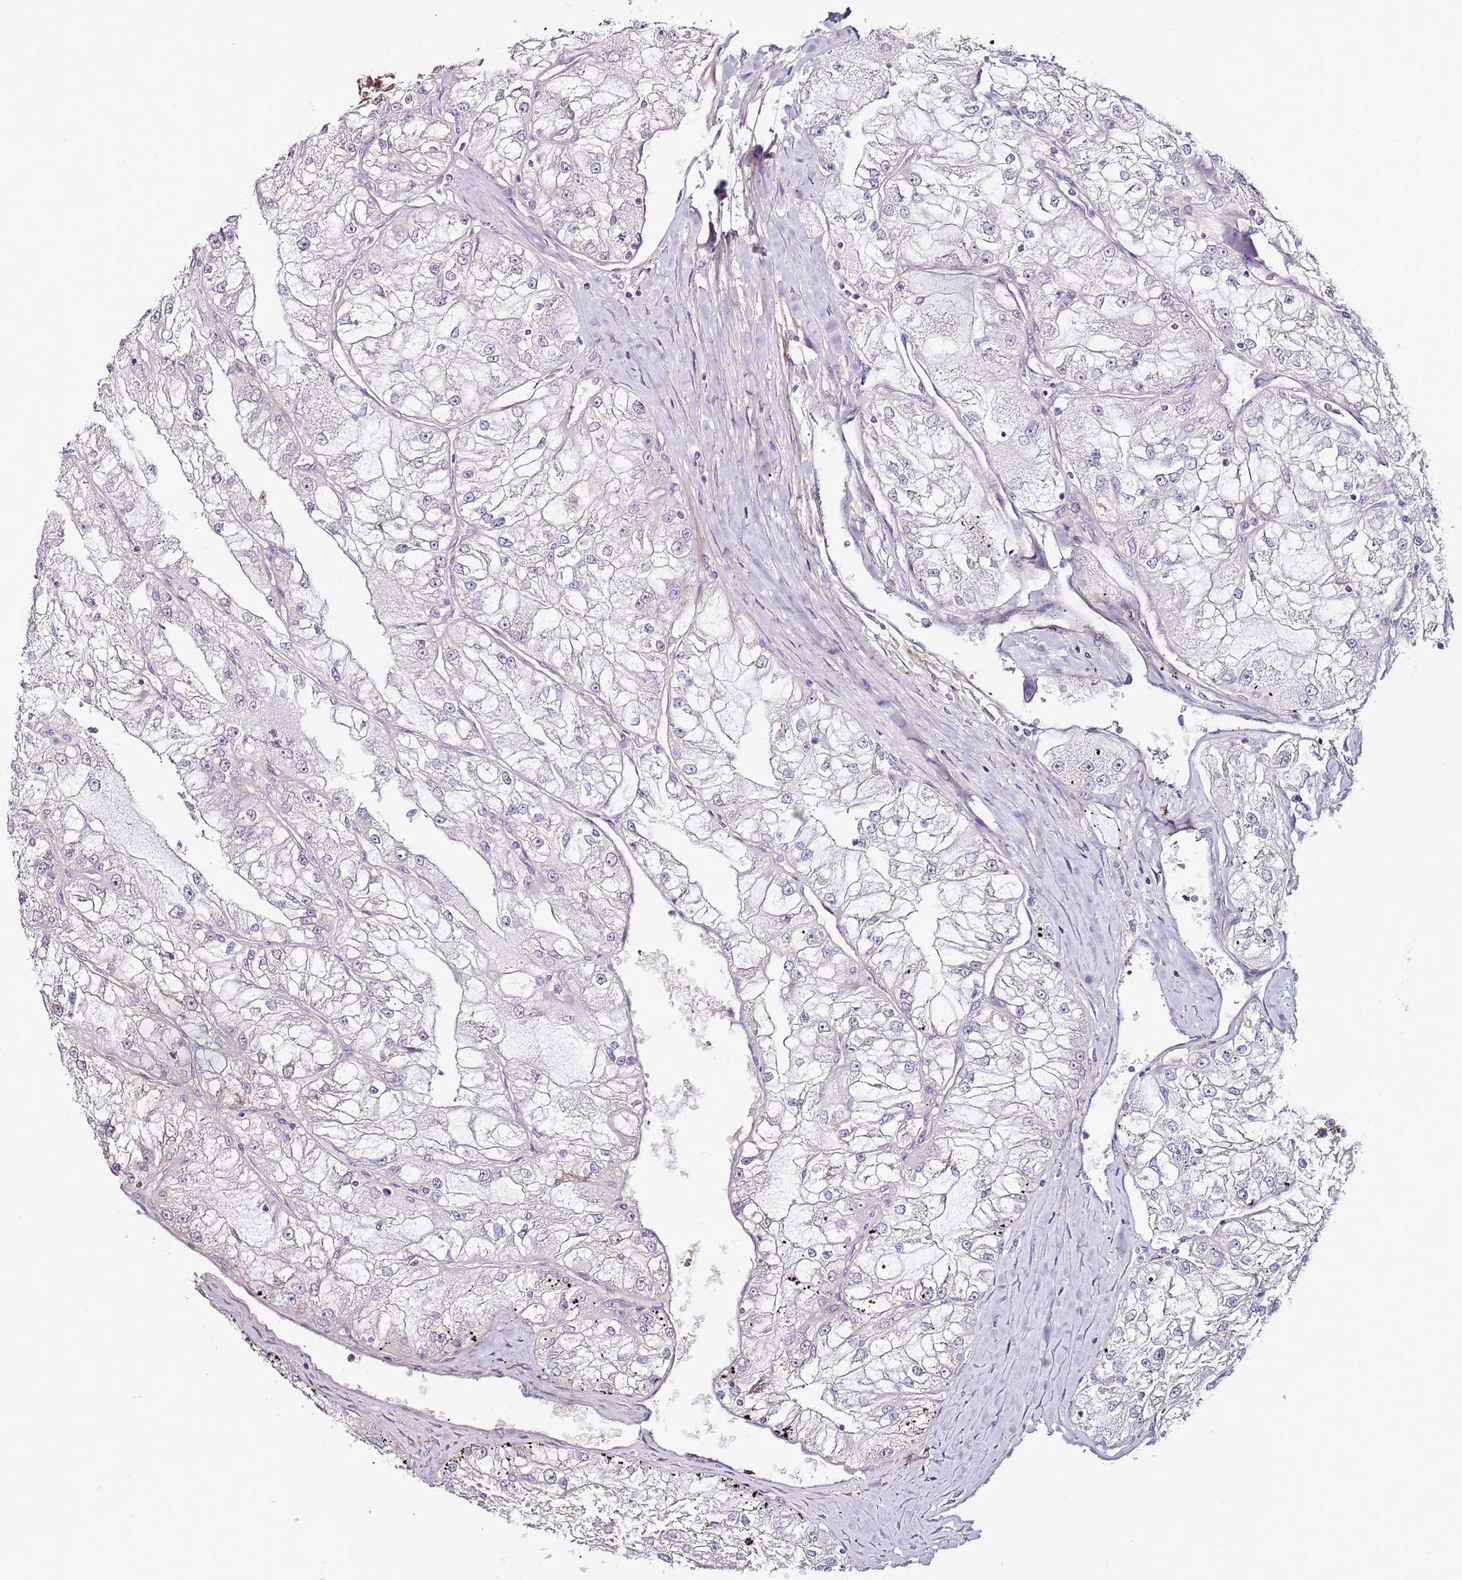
{"staining": {"intensity": "negative", "quantity": "none", "location": "none"}, "tissue": "renal cancer", "cell_type": "Tumor cells", "image_type": "cancer", "snomed": [{"axis": "morphology", "description": "Adenocarcinoma, NOS"}, {"axis": "topography", "description": "Kidney"}], "caption": "This is an immunohistochemistry image of renal cancer (adenocarcinoma). There is no expression in tumor cells.", "gene": "MTG2", "patient": {"sex": "female", "age": 72}}